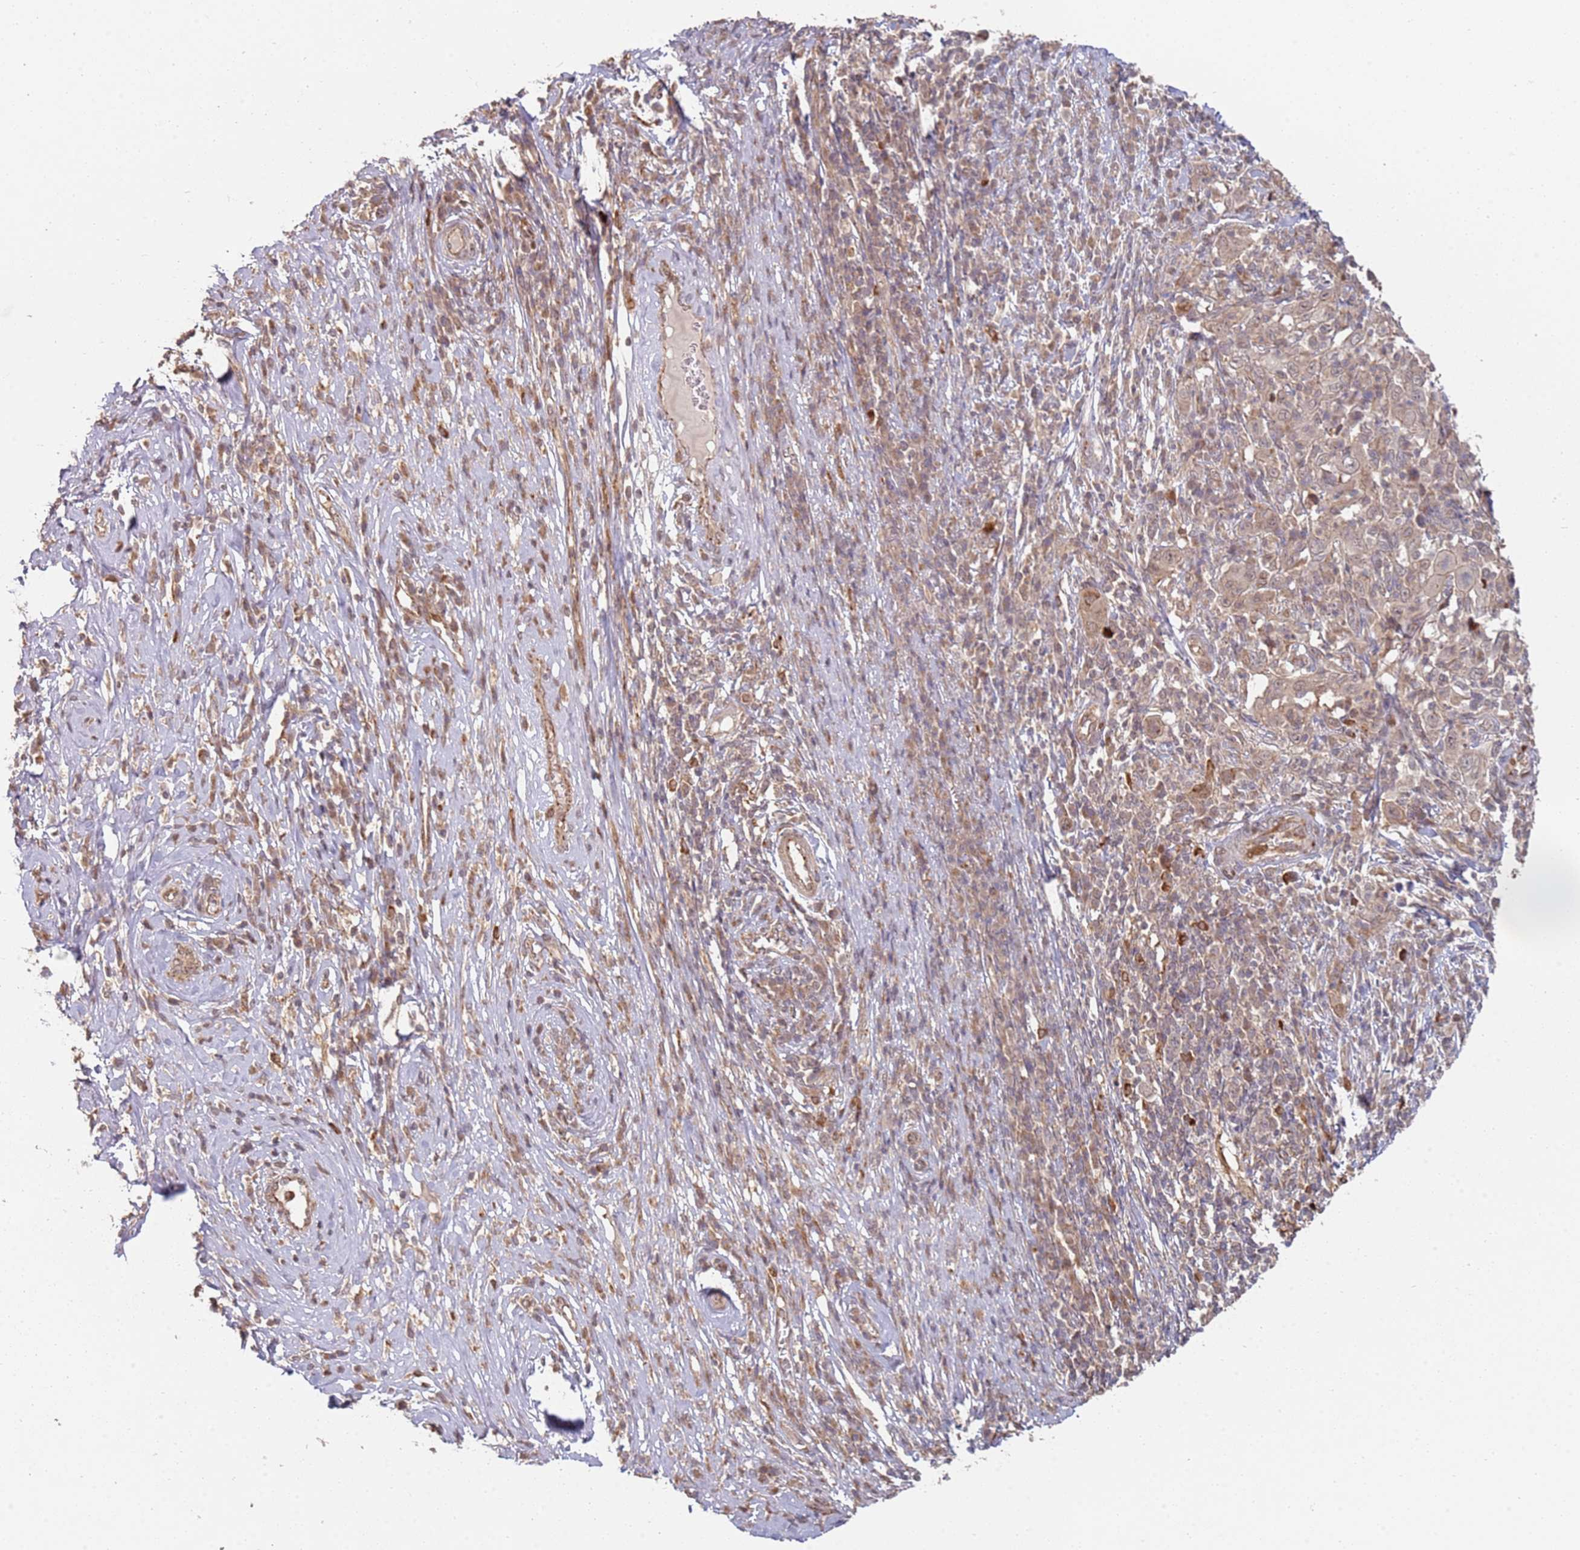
{"staining": {"intensity": "weak", "quantity": "<25%", "location": "cytoplasmic/membranous"}, "tissue": "cervical cancer", "cell_type": "Tumor cells", "image_type": "cancer", "snomed": [{"axis": "morphology", "description": "Squamous cell carcinoma, NOS"}, {"axis": "topography", "description": "Cervix"}], "caption": "Human cervical cancer stained for a protein using immunohistochemistry (IHC) demonstrates no expression in tumor cells.", "gene": "MPEG1", "patient": {"sex": "female", "age": 46}}